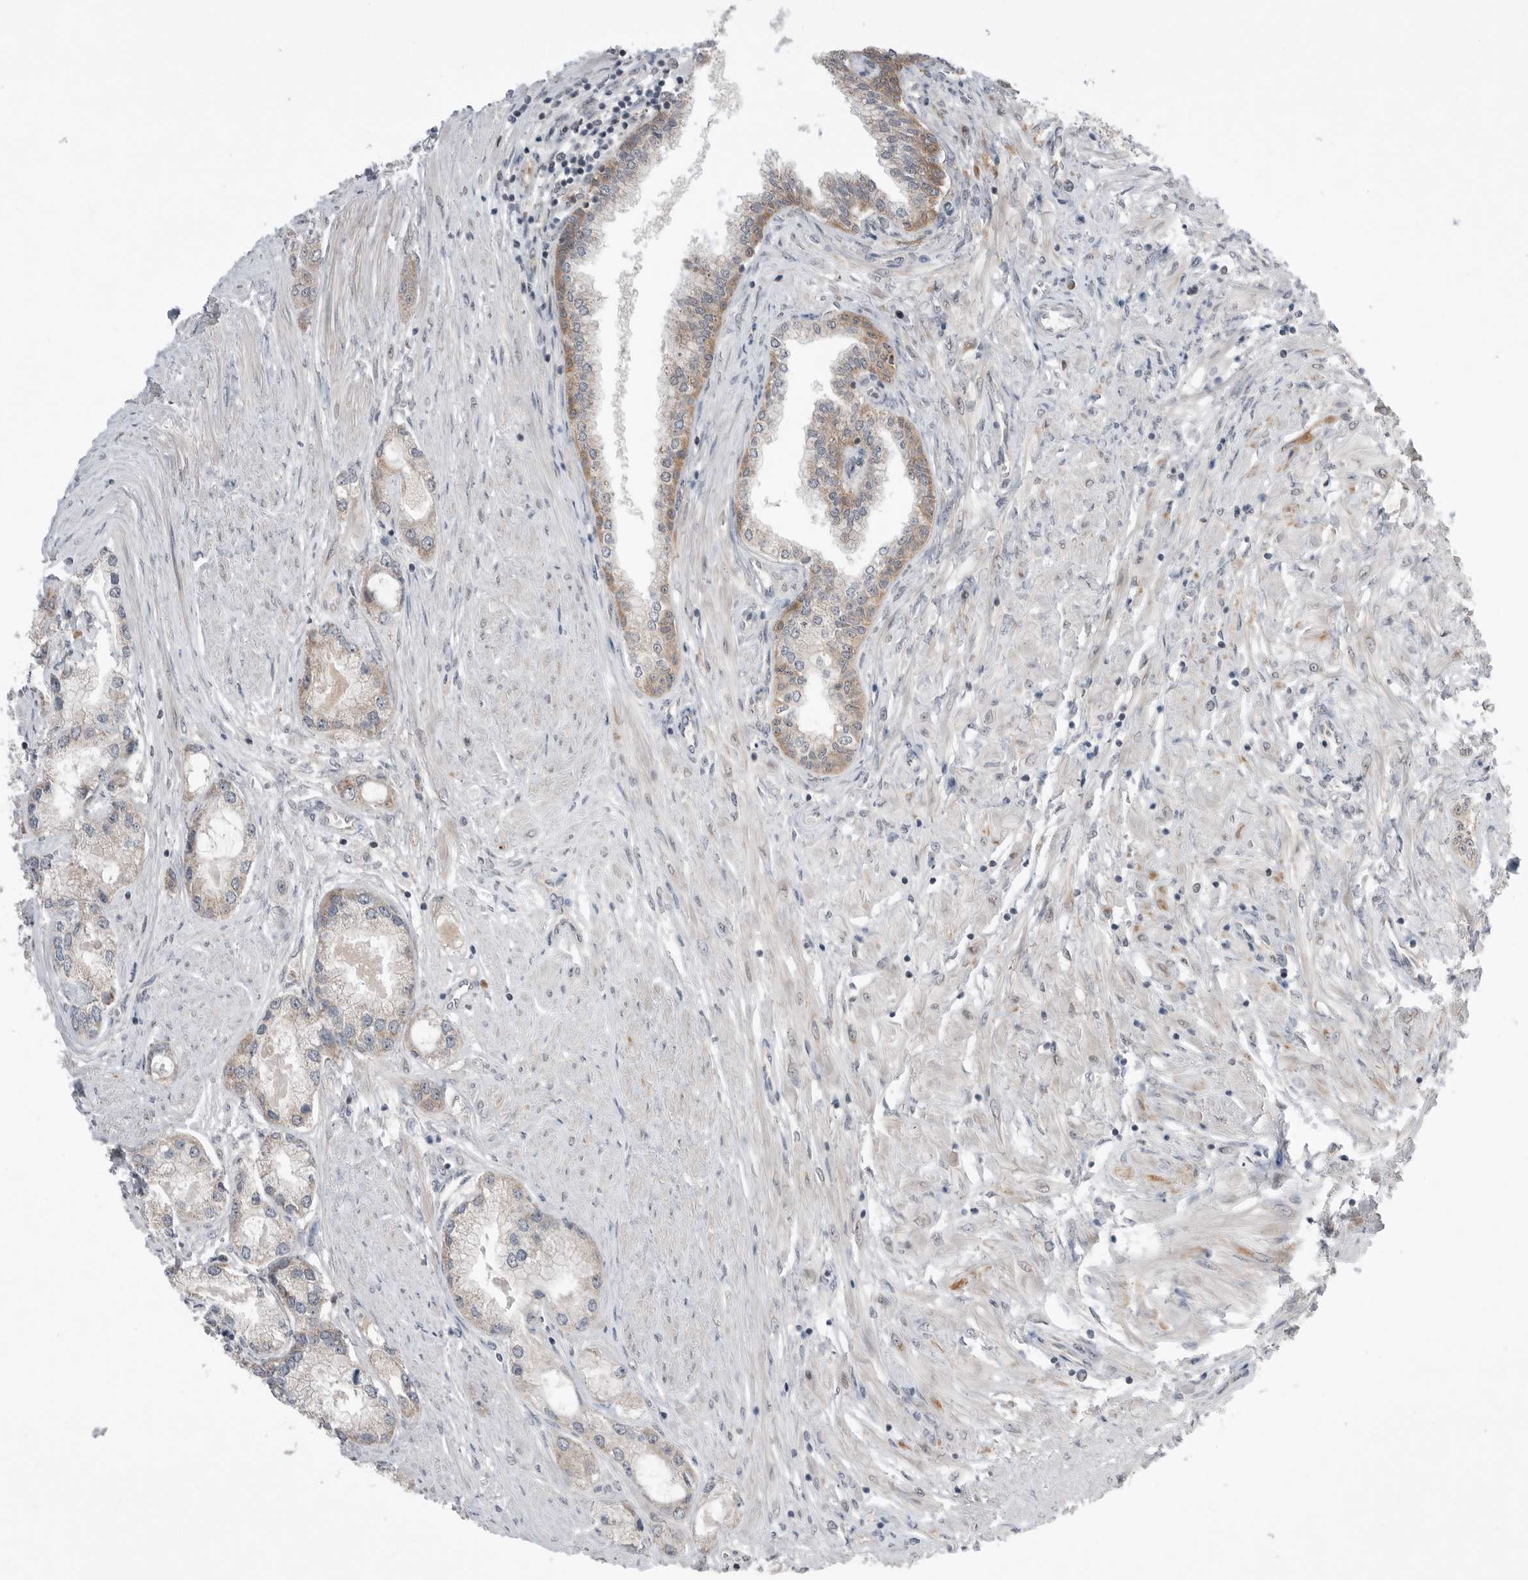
{"staining": {"intensity": "weak", "quantity": "25%-75%", "location": "cytoplasmic/membranous"}, "tissue": "prostate cancer", "cell_type": "Tumor cells", "image_type": "cancer", "snomed": [{"axis": "morphology", "description": "Adenocarcinoma, Low grade"}, {"axis": "topography", "description": "Prostate"}], "caption": "The immunohistochemical stain shows weak cytoplasmic/membranous expression in tumor cells of prostate adenocarcinoma (low-grade) tissue.", "gene": "NTAQ1", "patient": {"sex": "male", "age": 62}}